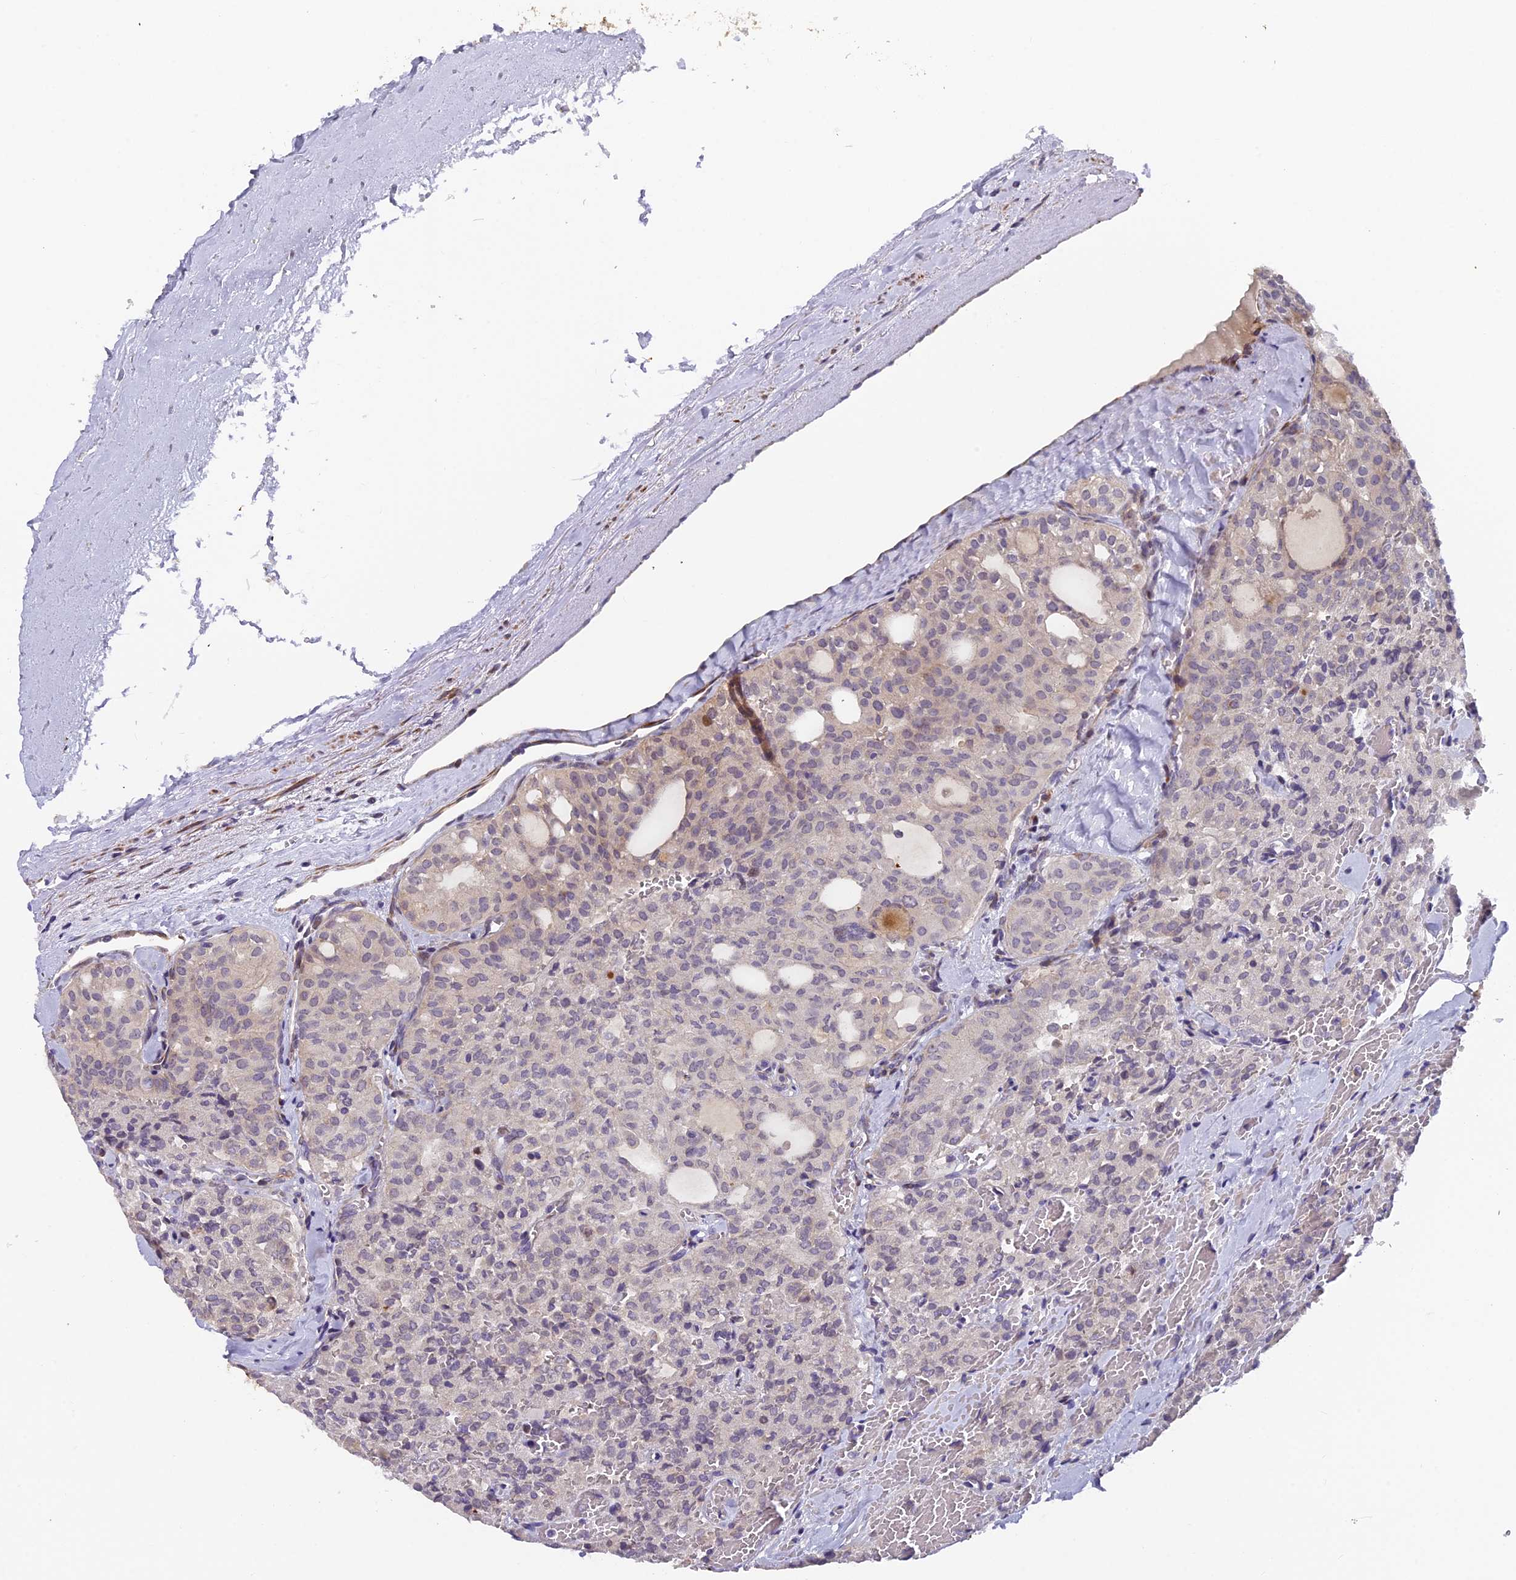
{"staining": {"intensity": "weak", "quantity": "<25%", "location": "cytoplasmic/membranous,nuclear"}, "tissue": "thyroid cancer", "cell_type": "Tumor cells", "image_type": "cancer", "snomed": [{"axis": "morphology", "description": "Follicular adenoma carcinoma, NOS"}, {"axis": "topography", "description": "Thyroid gland"}], "caption": "The immunohistochemistry photomicrograph has no significant expression in tumor cells of thyroid follicular adenoma carcinoma tissue.", "gene": "RAB28", "patient": {"sex": "male", "age": 75}}